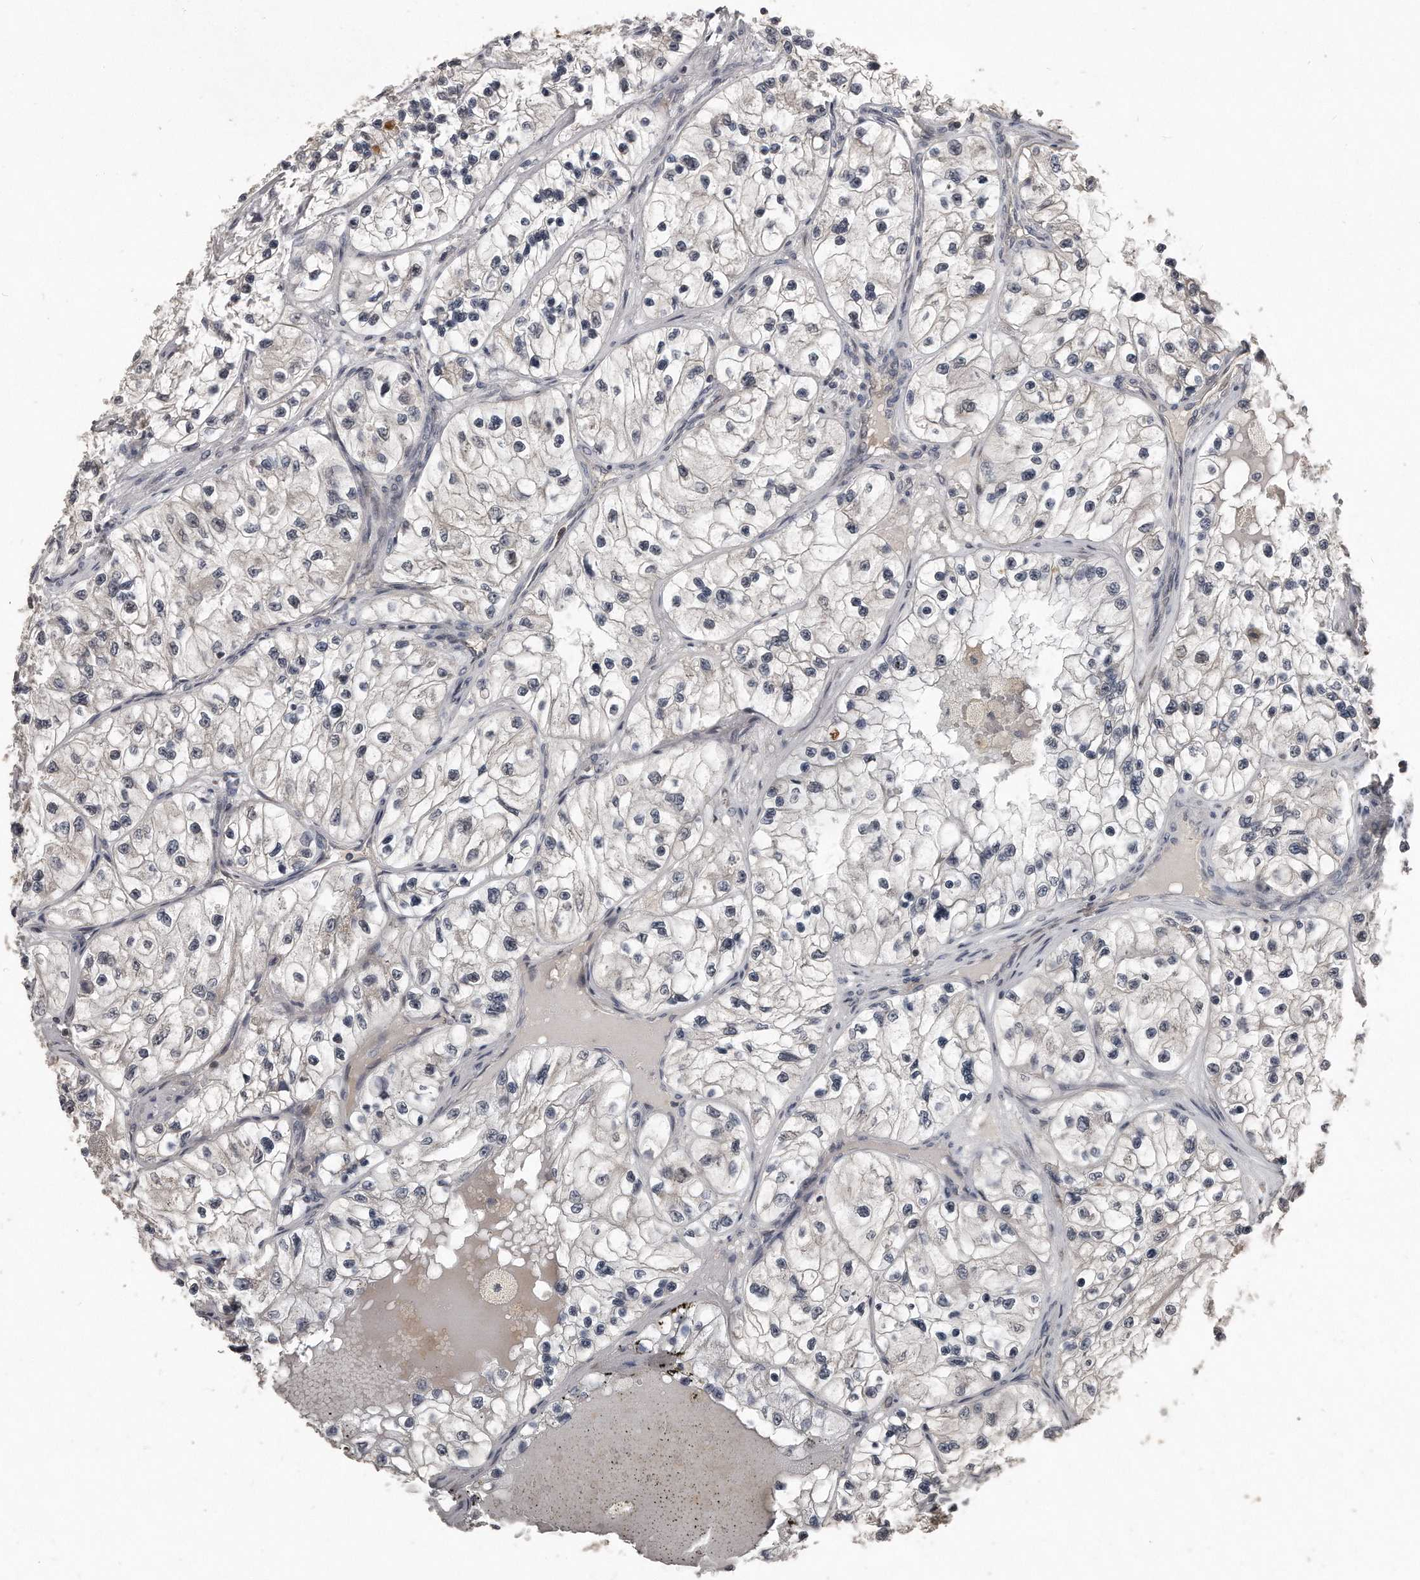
{"staining": {"intensity": "negative", "quantity": "none", "location": "none"}, "tissue": "renal cancer", "cell_type": "Tumor cells", "image_type": "cancer", "snomed": [{"axis": "morphology", "description": "Adenocarcinoma, NOS"}, {"axis": "topography", "description": "Kidney"}], "caption": "Tumor cells are negative for protein expression in human renal cancer (adenocarcinoma).", "gene": "GCH1", "patient": {"sex": "female", "age": 57}}